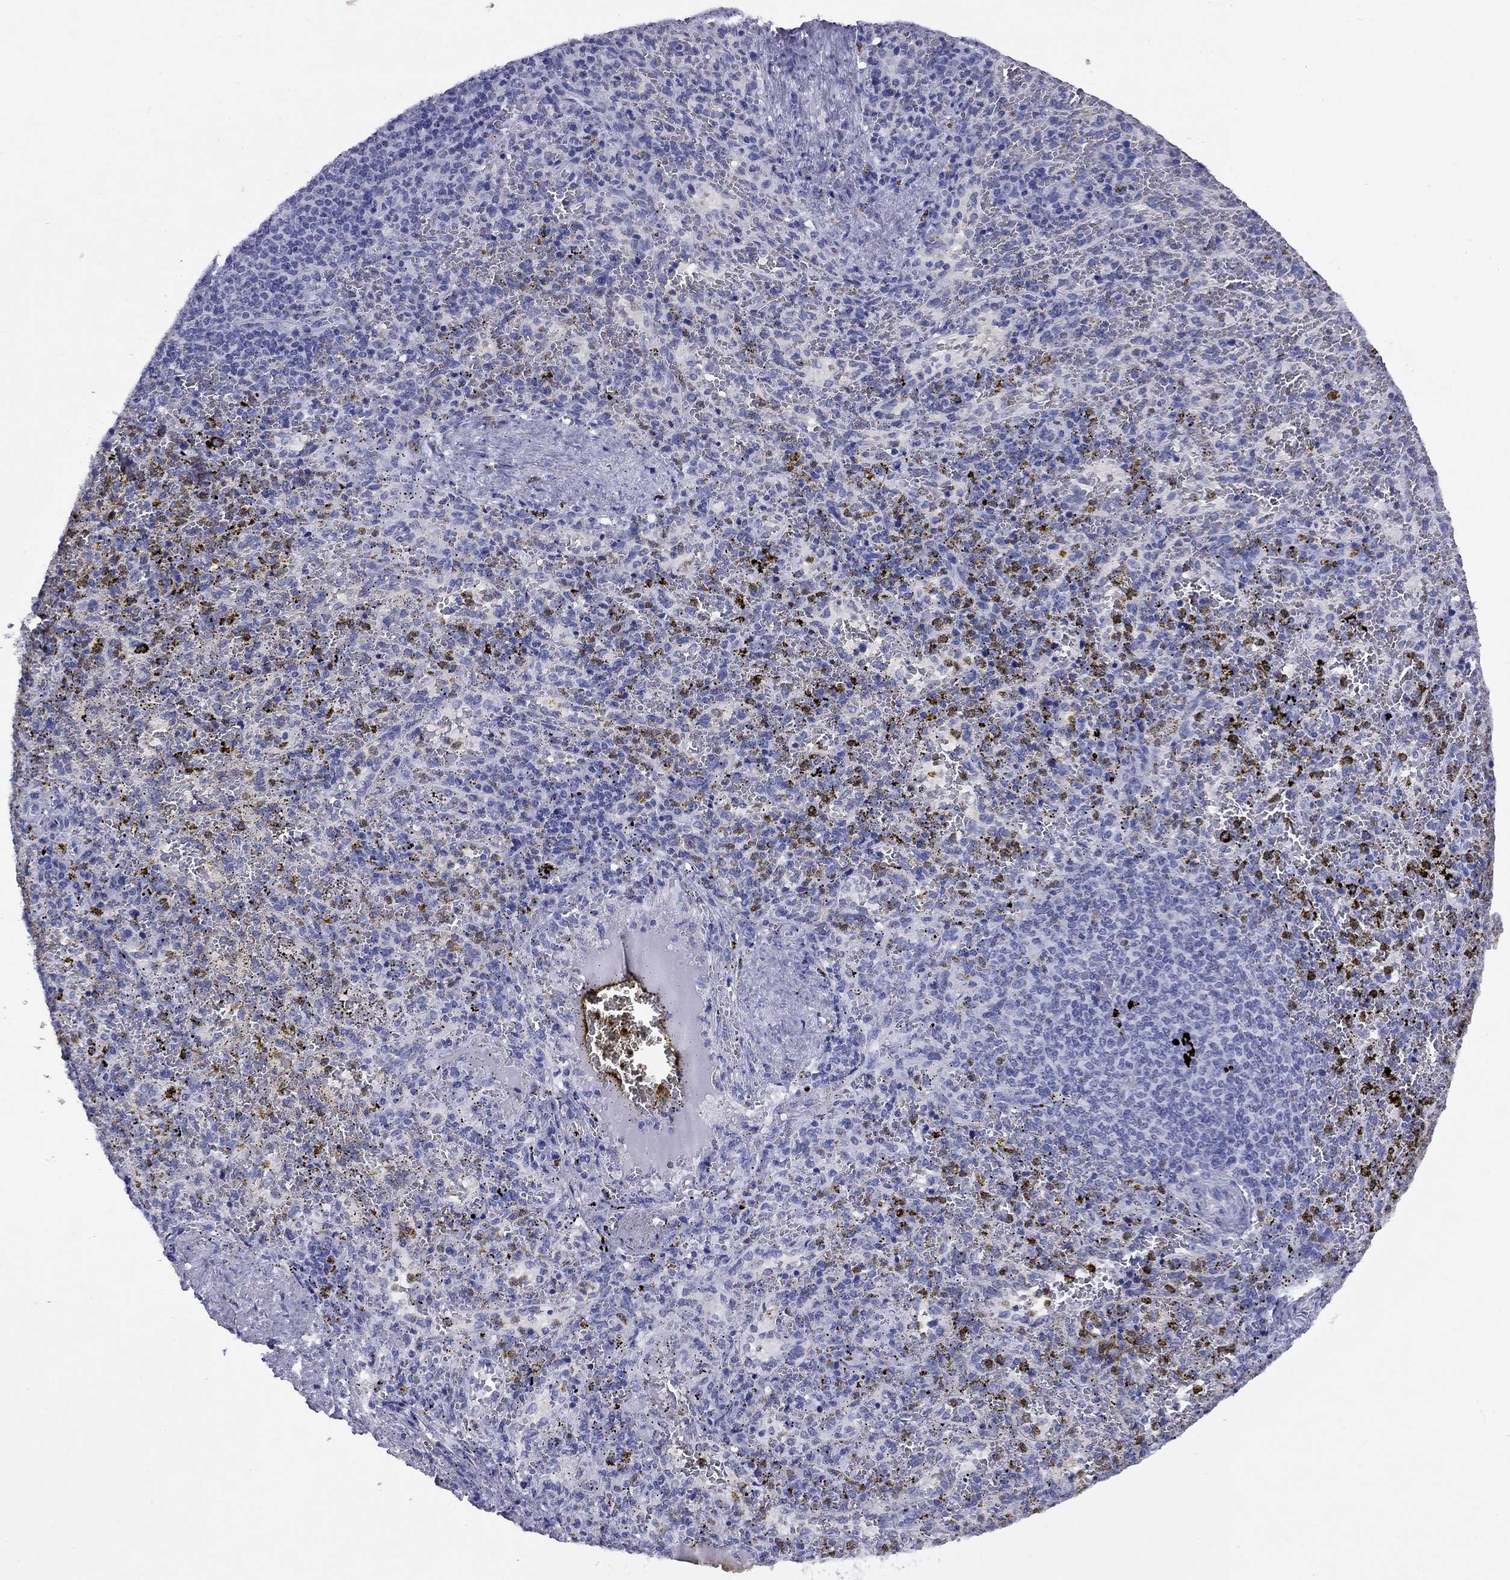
{"staining": {"intensity": "negative", "quantity": "none", "location": "none"}, "tissue": "spleen", "cell_type": "Cells in red pulp", "image_type": "normal", "snomed": [{"axis": "morphology", "description": "Normal tissue, NOS"}, {"axis": "topography", "description": "Spleen"}], "caption": "The IHC histopathology image has no significant positivity in cells in red pulp of spleen.", "gene": "NPPA", "patient": {"sex": "female", "age": 50}}